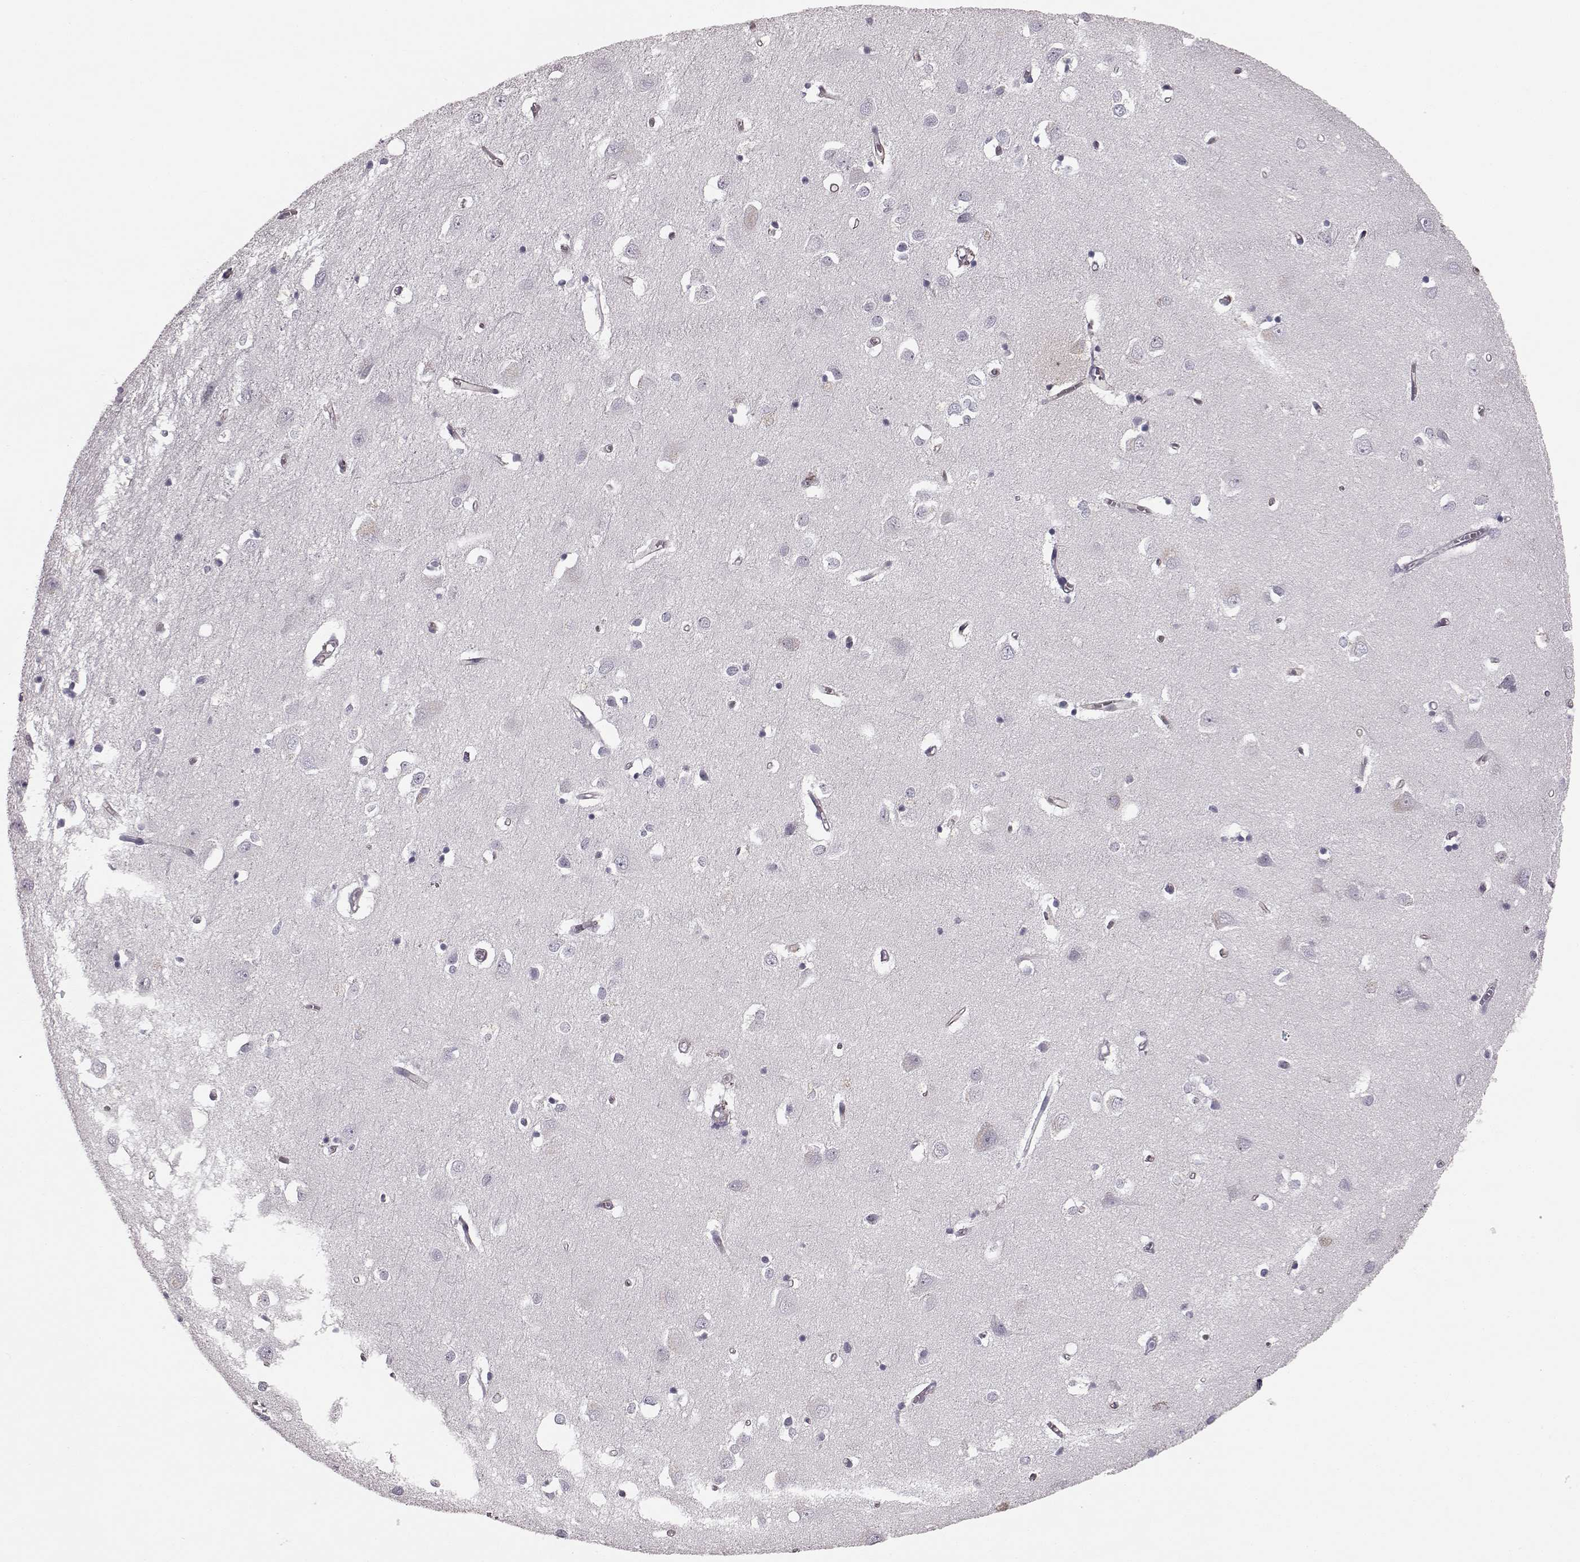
{"staining": {"intensity": "negative", "quantity": "none", "location": "none"}, "tissue": "cerebral cortex", "cell_type": "Endothelial cells", "image_type": "normal", "snomed": [{"axis": "morphology", "description": "Normal tissue, NOS"}, {"axis": "topography", "description": "Cerebral cortex"}], "caption": "High power microscopy histopathology image of an immunohistochemistry (IHC) histopathology image of unremarkable cerebral cortex, revealing no significant staining in endothelial cells.", "gene": "EIF4E1B", "patient": {"sex": "male", "age": 70}}